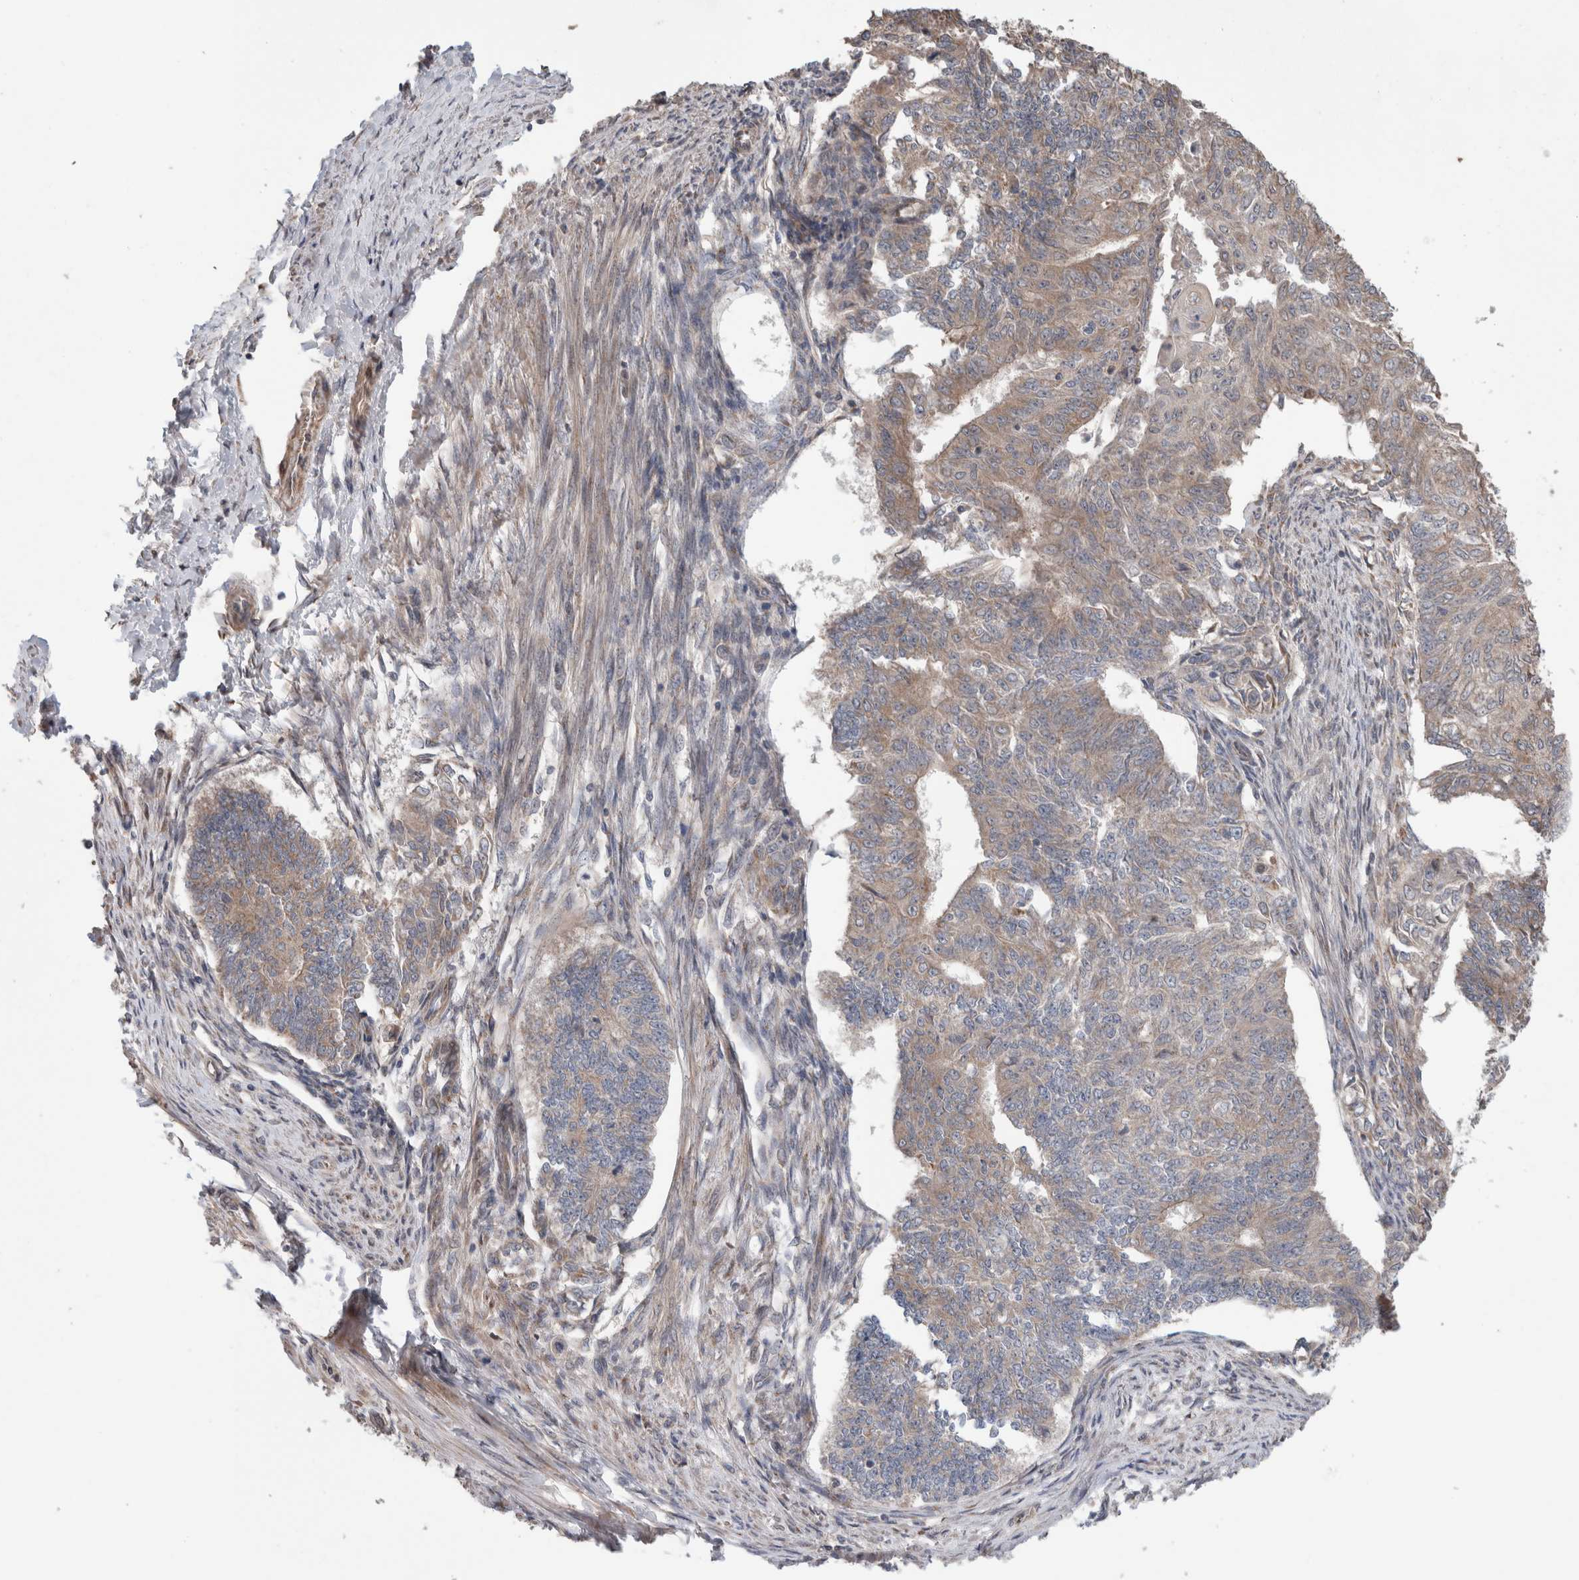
{"staining": {"intensity": "moderate", "quantity": "<25%", "location": "cytoplasmic/membranous"}, "tissue": "endometrial cancer", "cell_type": "Tumor cells", "image_type": "cancer", "snomed": [{"axis": "morphology", "description": "Adenocarcinoma, NOS"}, {"axis": "topography", "description": "Endometrium"}], "caption": "Human endometrial adenocarcinoma stained for a protein (brown) exhibits moderate cytoplasmic/membranous positive expression in approximately <25% of tumor cells.", "gene": "TRIM5", "patient": {"sex": "female", "age": 32}}